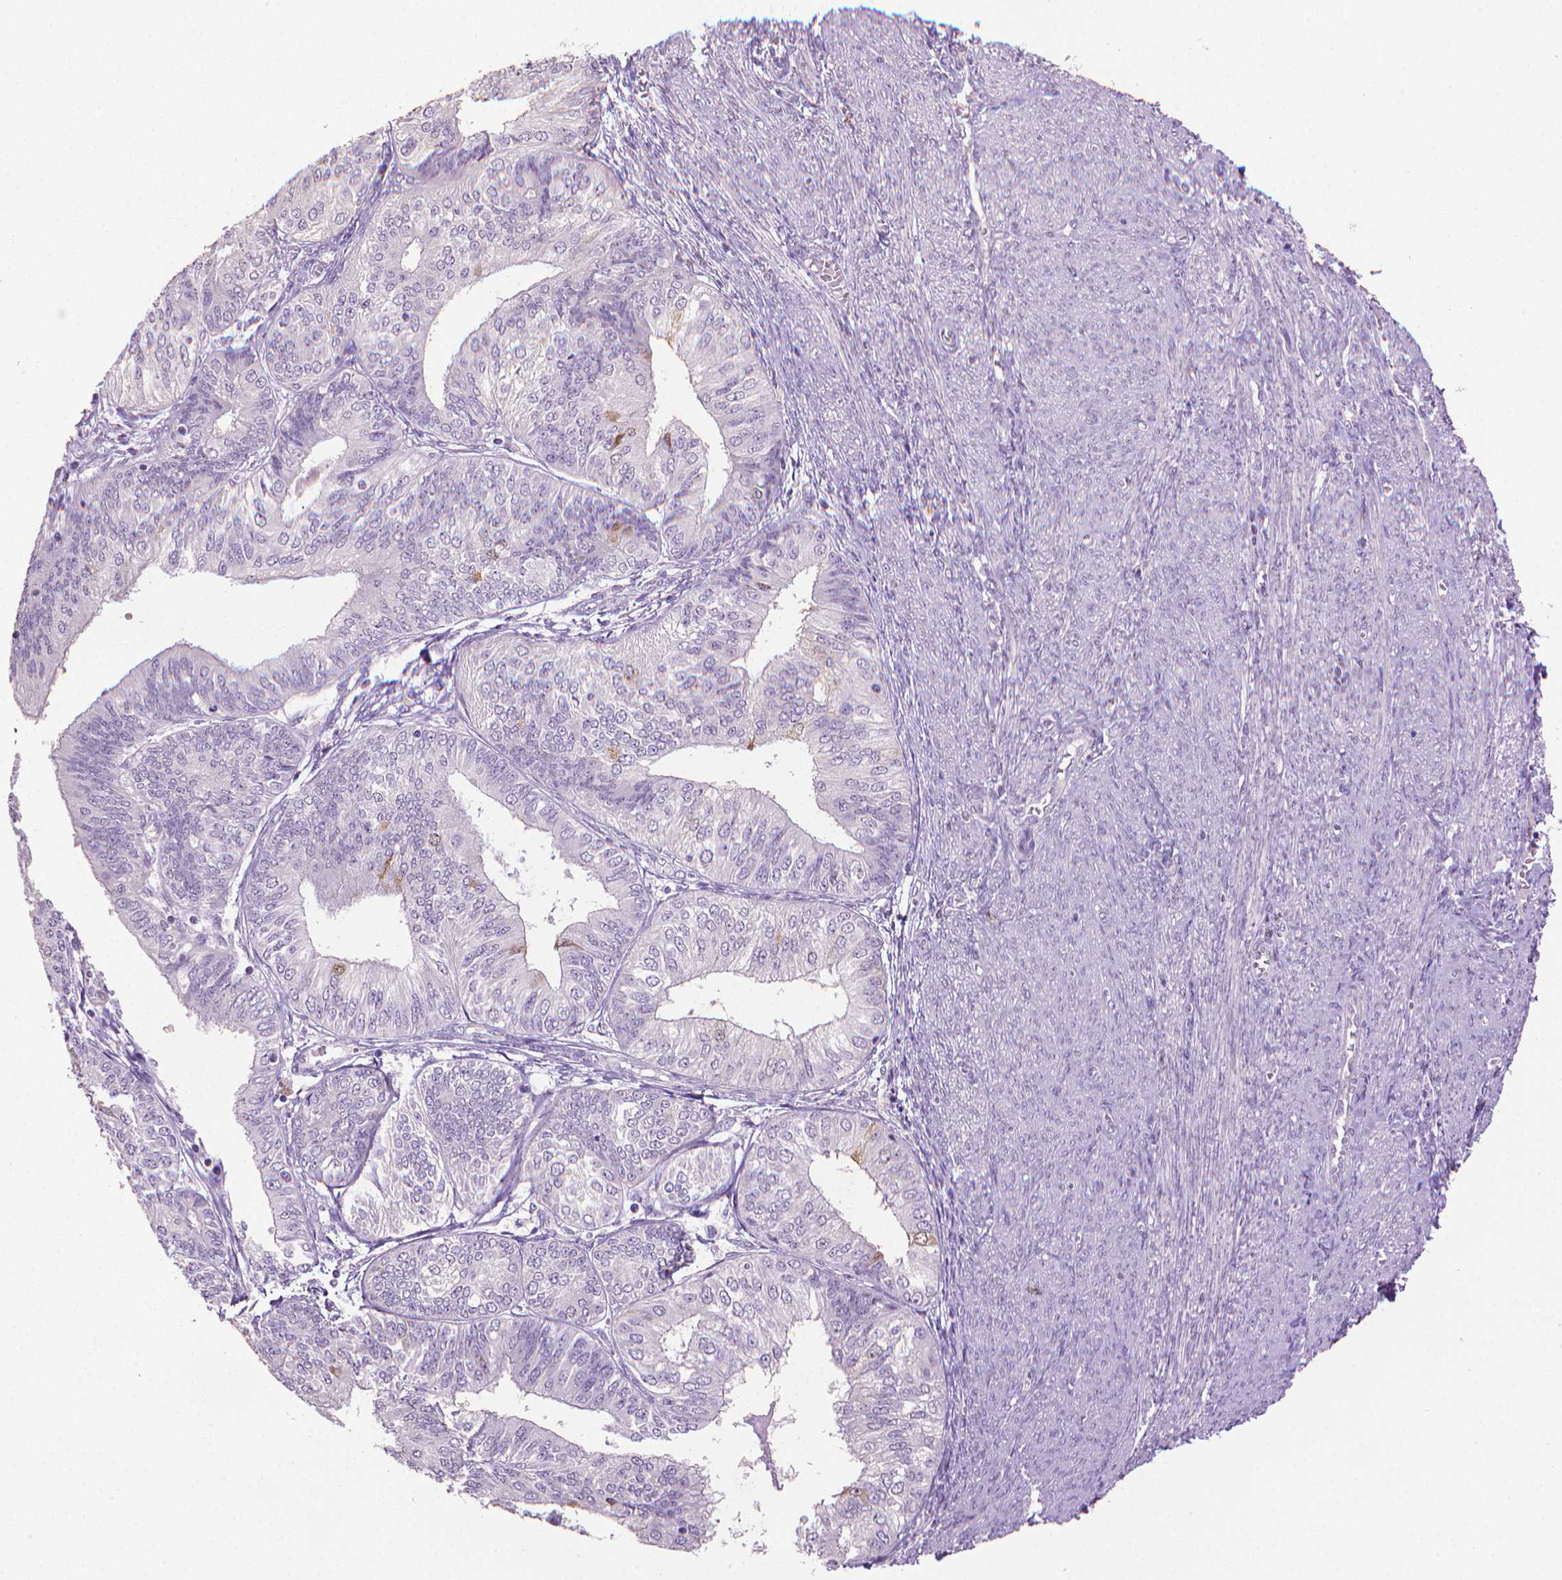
{"staining": {"intensity": "negative", "quantity": "none", "location": "none"}, "tissue": "endometrial cancer", "cell_type": "Tumor cells", "image_type": "cancer", "snomed": [{"axis": "morphology", "description": "Adenocarcinoma, NOS"}, {"axis": "topography", "description": "Endometrium"}], "caption": "This is a image of immunohistochemistry (IHC) staining of adenocarcinoma (endometrial), which shows no expression in tumor cells.", "gene": "CDKN2D", "patient": {"sex": "female", "age": 58}}